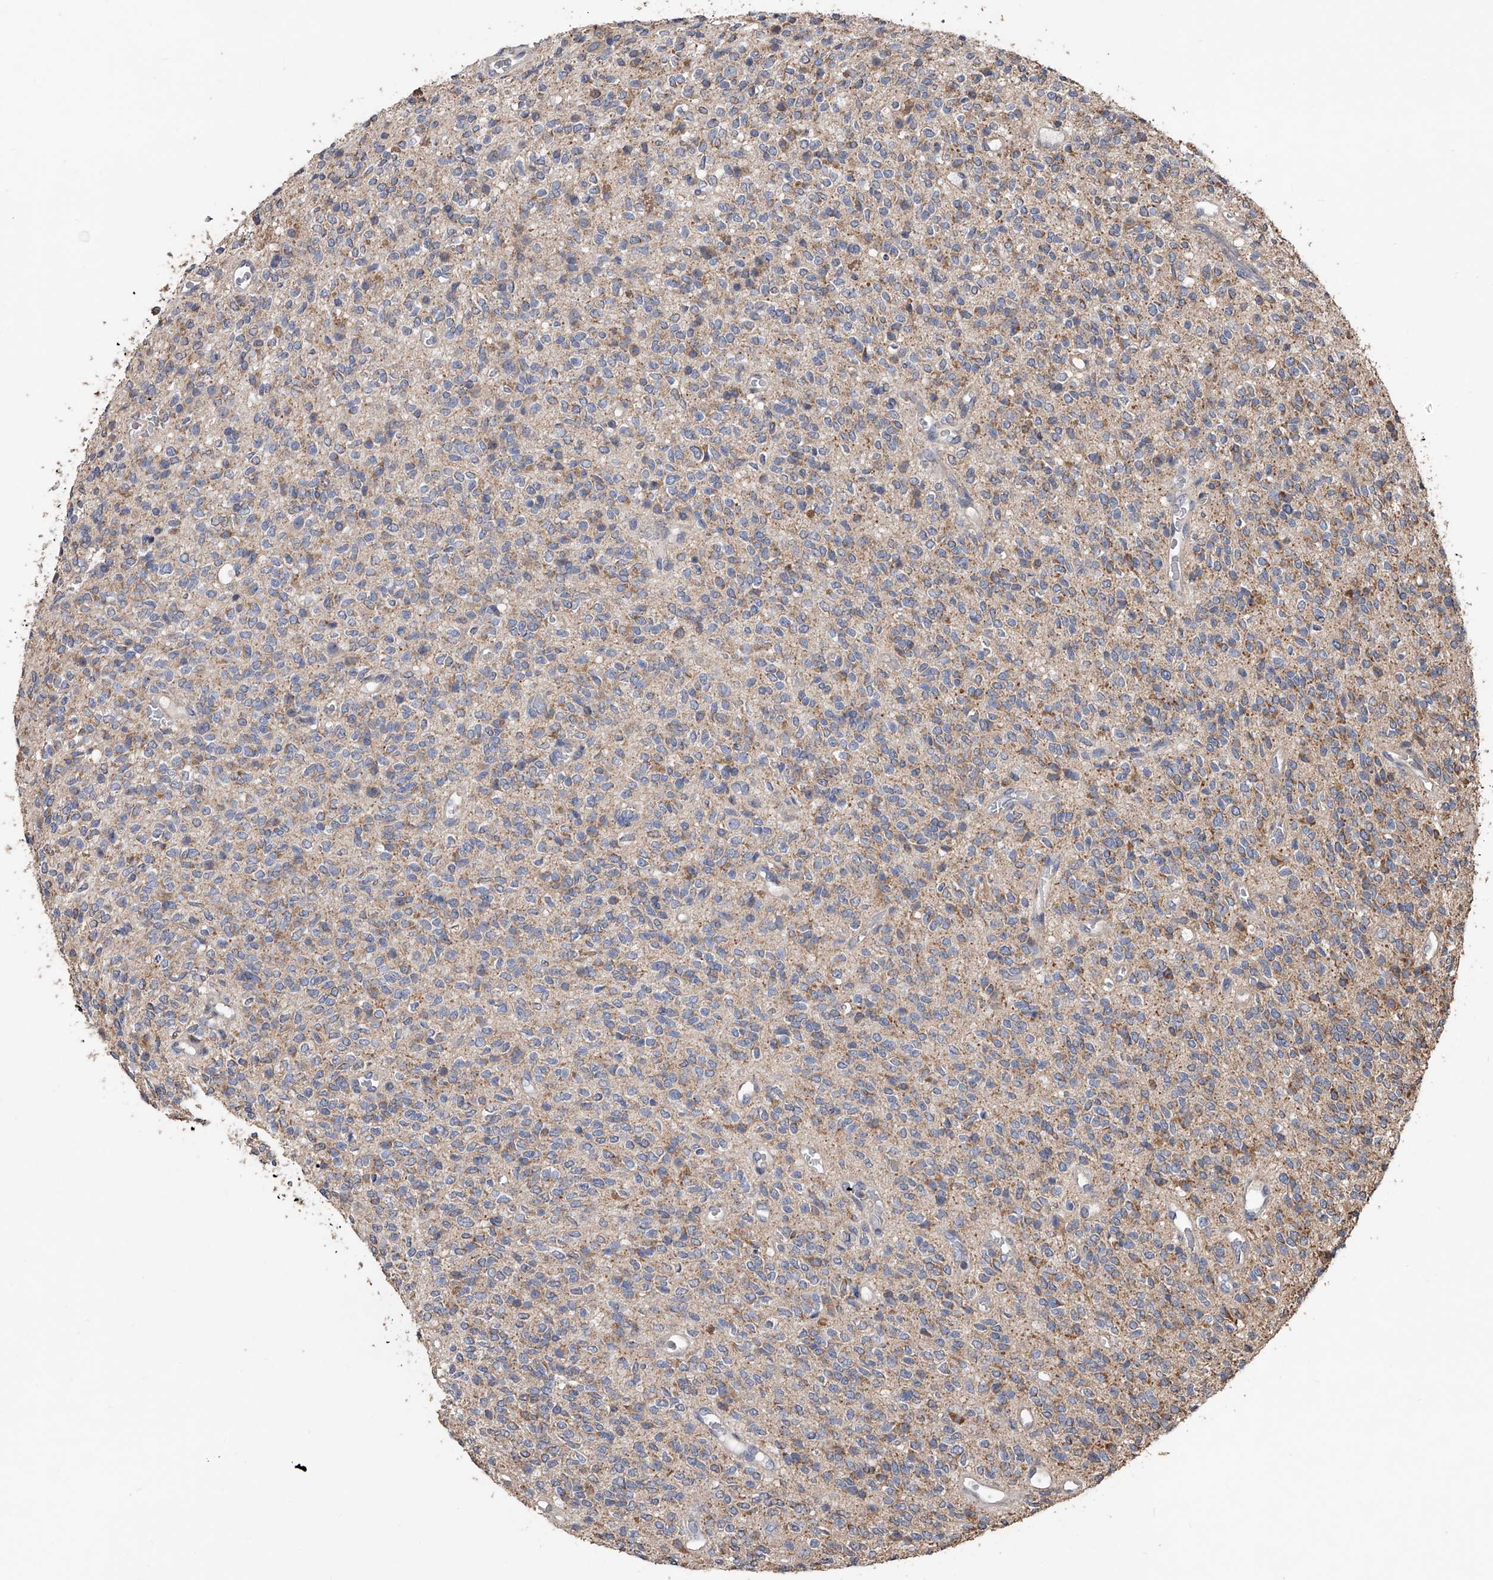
{"staining": {"intensity": "weak", "quantity": "<25%", "location": "cytoplasmic/membranous"}, "tissue": "glioma", "cell_type": "Tumor cells", "image_type": "cancer", "snomed": [{"axis": "morphology", "description": "Glioma, malignant, High grade"}, {"axis": "topography", "description": "Brain"}], "caption": "DAB immunohistochemical staining of human high-grade glioma (malignant) demonstrates no significant positivity in tumor cells.", "gene": "LTV1", "patient": {"sex": "male", "age": 34}}